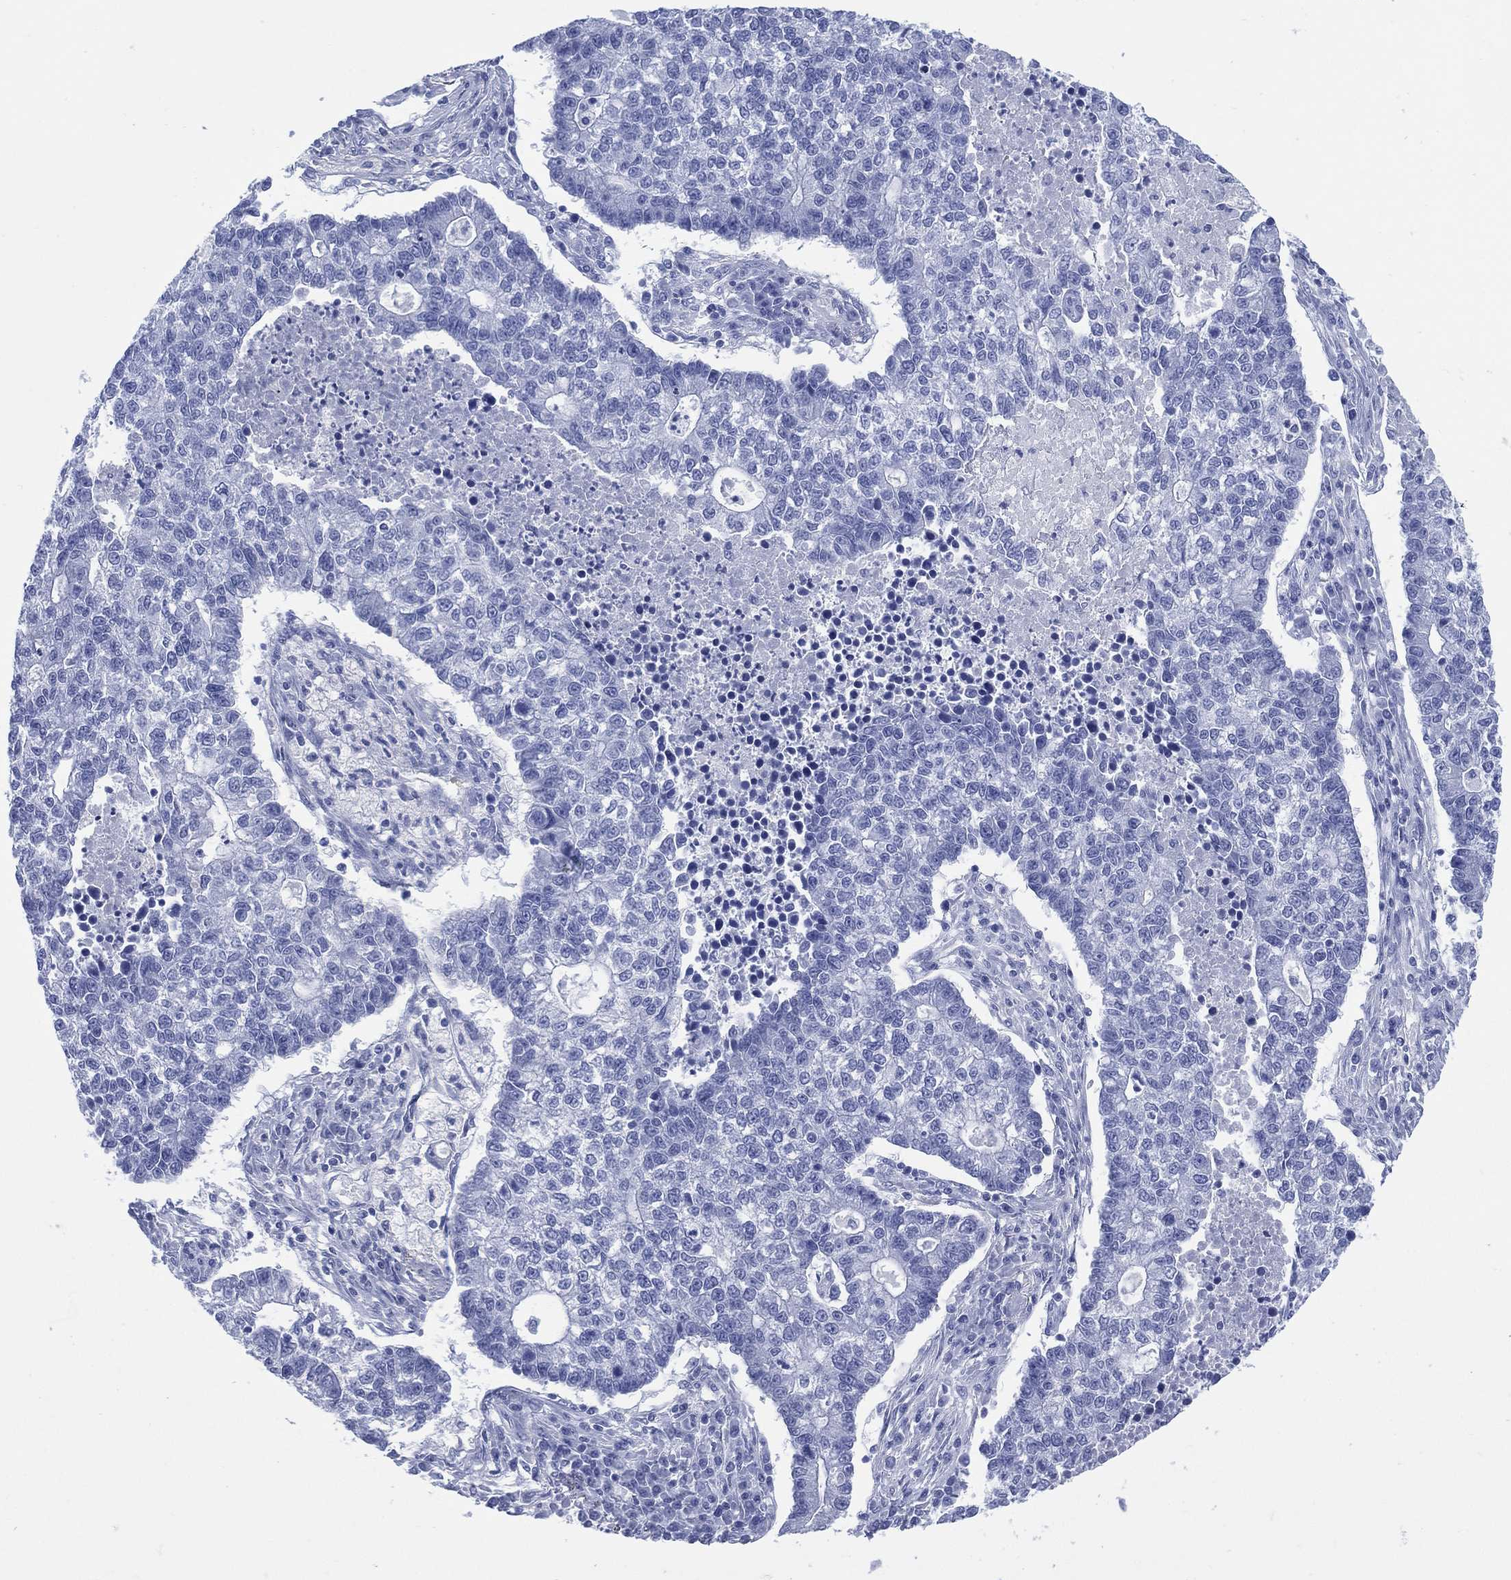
{"staining": {"intensity": "negative", "quantity": "none", "location": "none"}, "tissue": "lung cancer", "cell_type": "Tumor cells", "image_type": "cancer", "snomed": [{"axis": "morphology", "description": "Adenocarcinoma, NOS"}, {"axis": "topography", "description": "Lung"}], "caption": "High power microscopy micrograph of an immunohistochemistry (IHC) micrograph of lung adenocarcinoma, revealing no significant expression in tumor cells.", "gene": "LRRD1", "patient": {"sex": "male", "age": 57}}